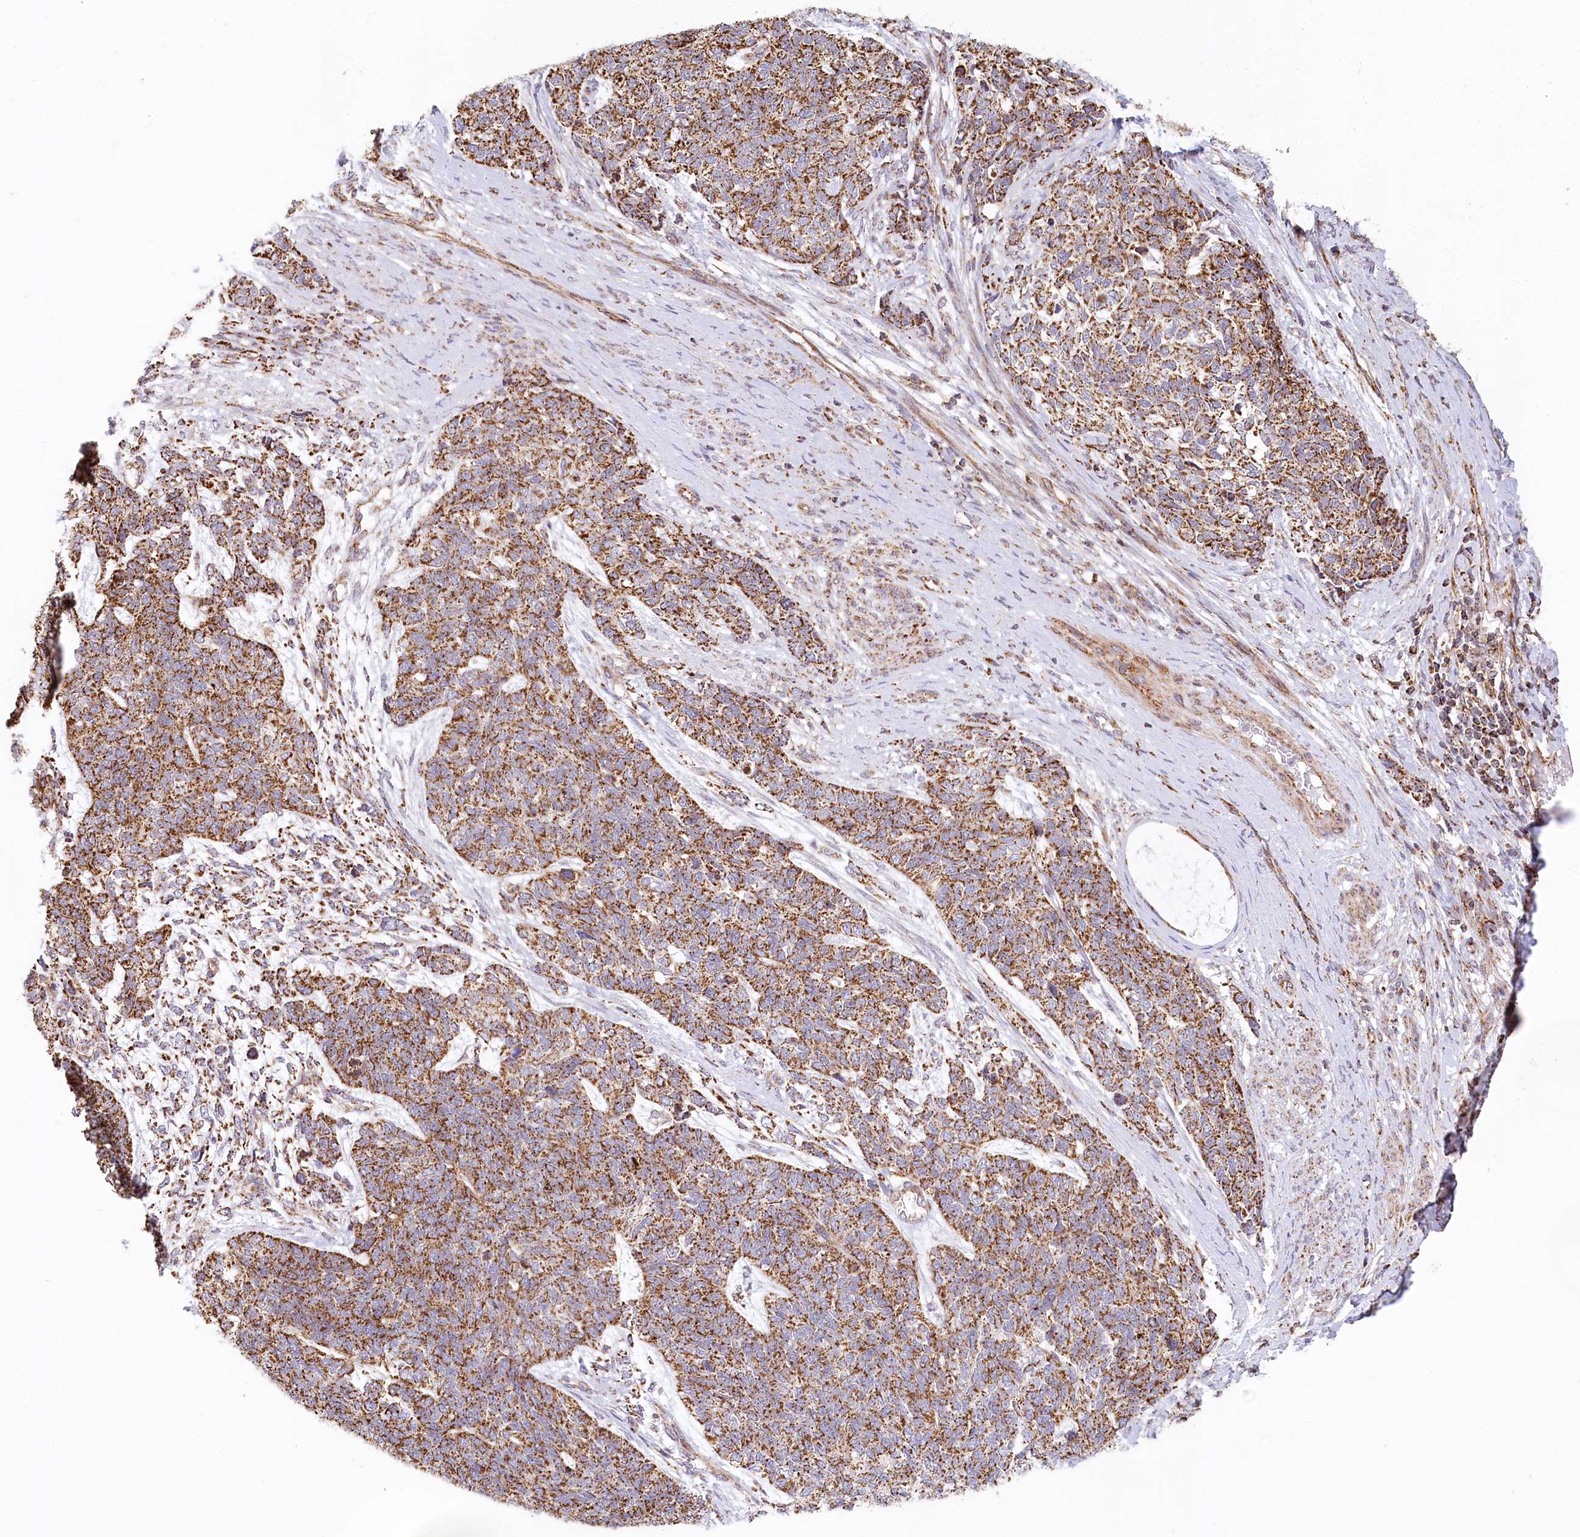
{"staining": {"intensity": "strong", "quantity": ">75%", "location": "cytoplasmic/membranous"}, "tissue": "cervical cancer", "cell_type": "Tumor cells", "image_type": "cancer", "snomed": [{"axis": "morphology", "description": "Squamous cell carcinoma, NOS"}, {"axis": "topography", "description": "Cervix"}], "caption": "Tumor cells exhibit strong cytoplasmic/membranous positivity in about >75% of cells in cervical squamous cell carcinoma.", "gene": "UMPS", "patient": {"sex": "female", "age": 63}}